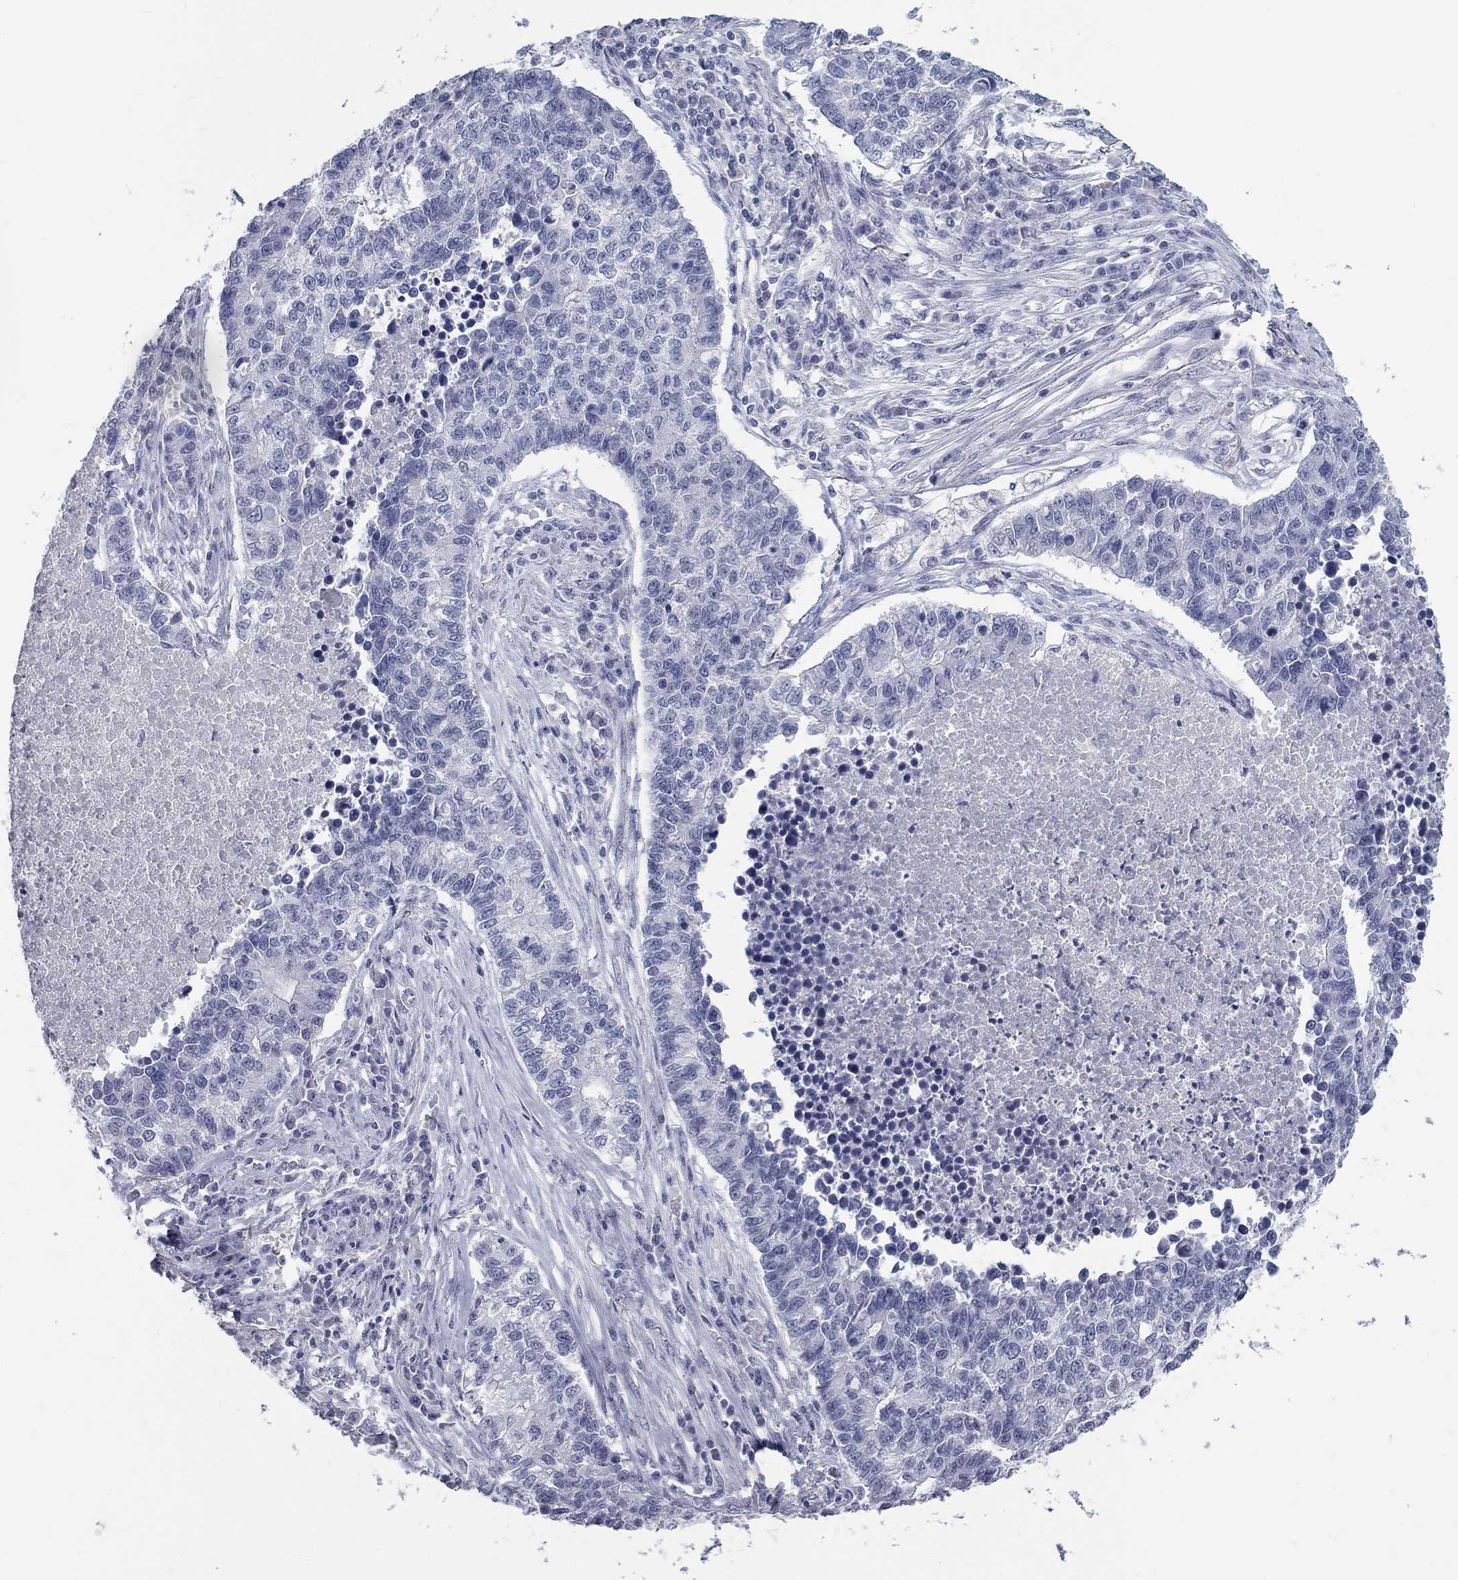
{"staining": {"intensity": "negative", "quantity": "none", "location": "none"}, "tissue": "lung cancer", "cell_type": "Tumor cells", "image_type": "cancer", "snomed": [{"axis": "morphology", "description": "Adenocarcinoma, NOS"}, {"axis": "topography", "description": "Lung"}], "caption": "A photomicrograph of lung cancer (adenocarcinoma) stained for a protein exhibits no brown staining in tumor cells.", "gene": "ELAVL4", "patient": {"sex": "male", "age": 57}}